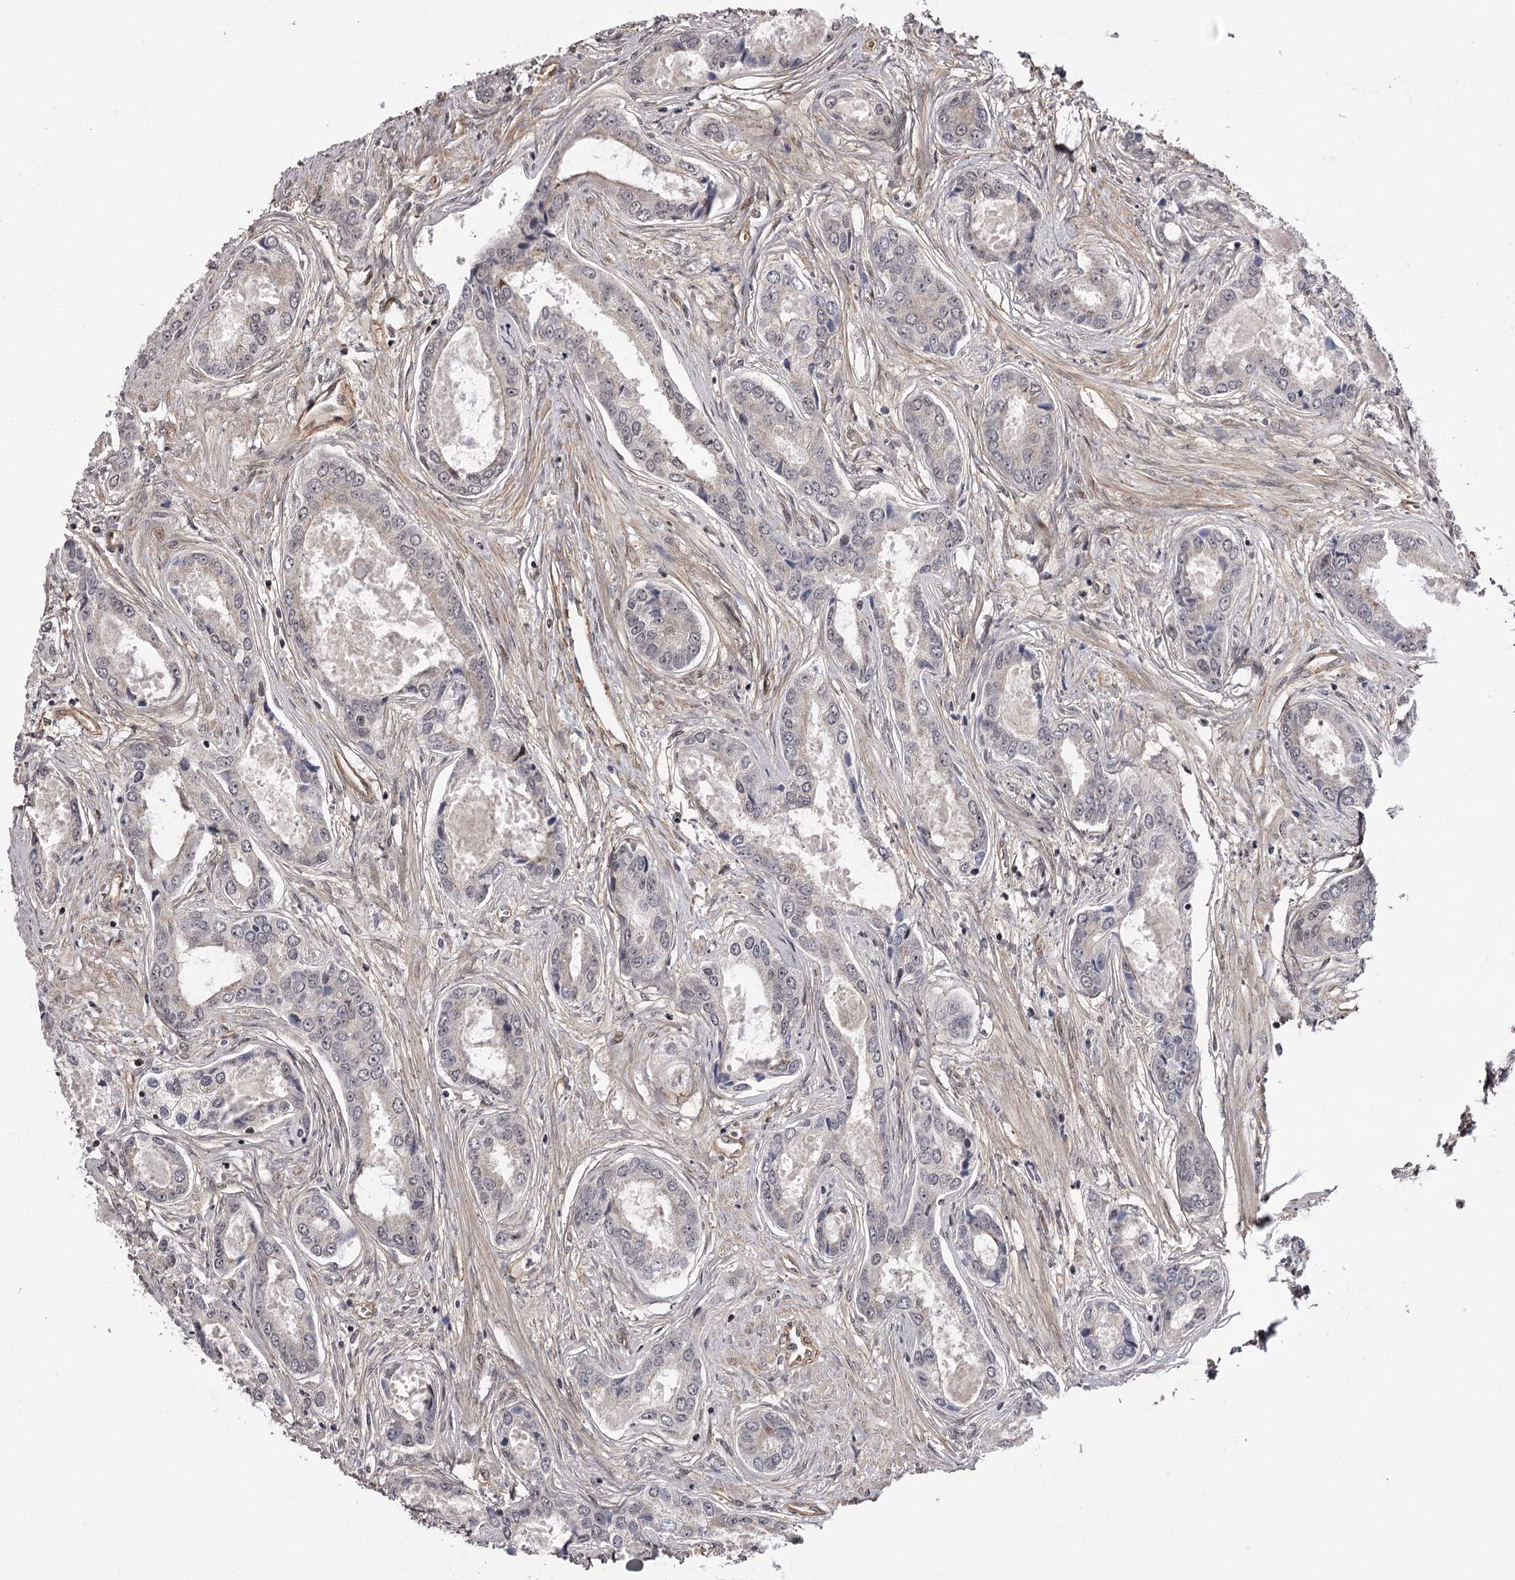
{"staining": {"intensity": "negative", "quantity": "none", "location": "none"}, "tissue": "prostate cancer", "cell_type": "Tumor cells", "image_type": "cancer", "snomed": [{"axis": "morphology", "description": "Adenocarcinoma, Low grade"}, {"axis": "topography", "description": "Prostate"}], "caption": "DAB immunohistochemical staining of prostate adenocarcinoma (low-grade) reveals no significant positivity in tumor cells. (DAB (3,3'-diaminobenzidine) IHC with hematoxylin counter stain).", "gene": "TTC33", "patient": {"sex": "male", "age": 68}}